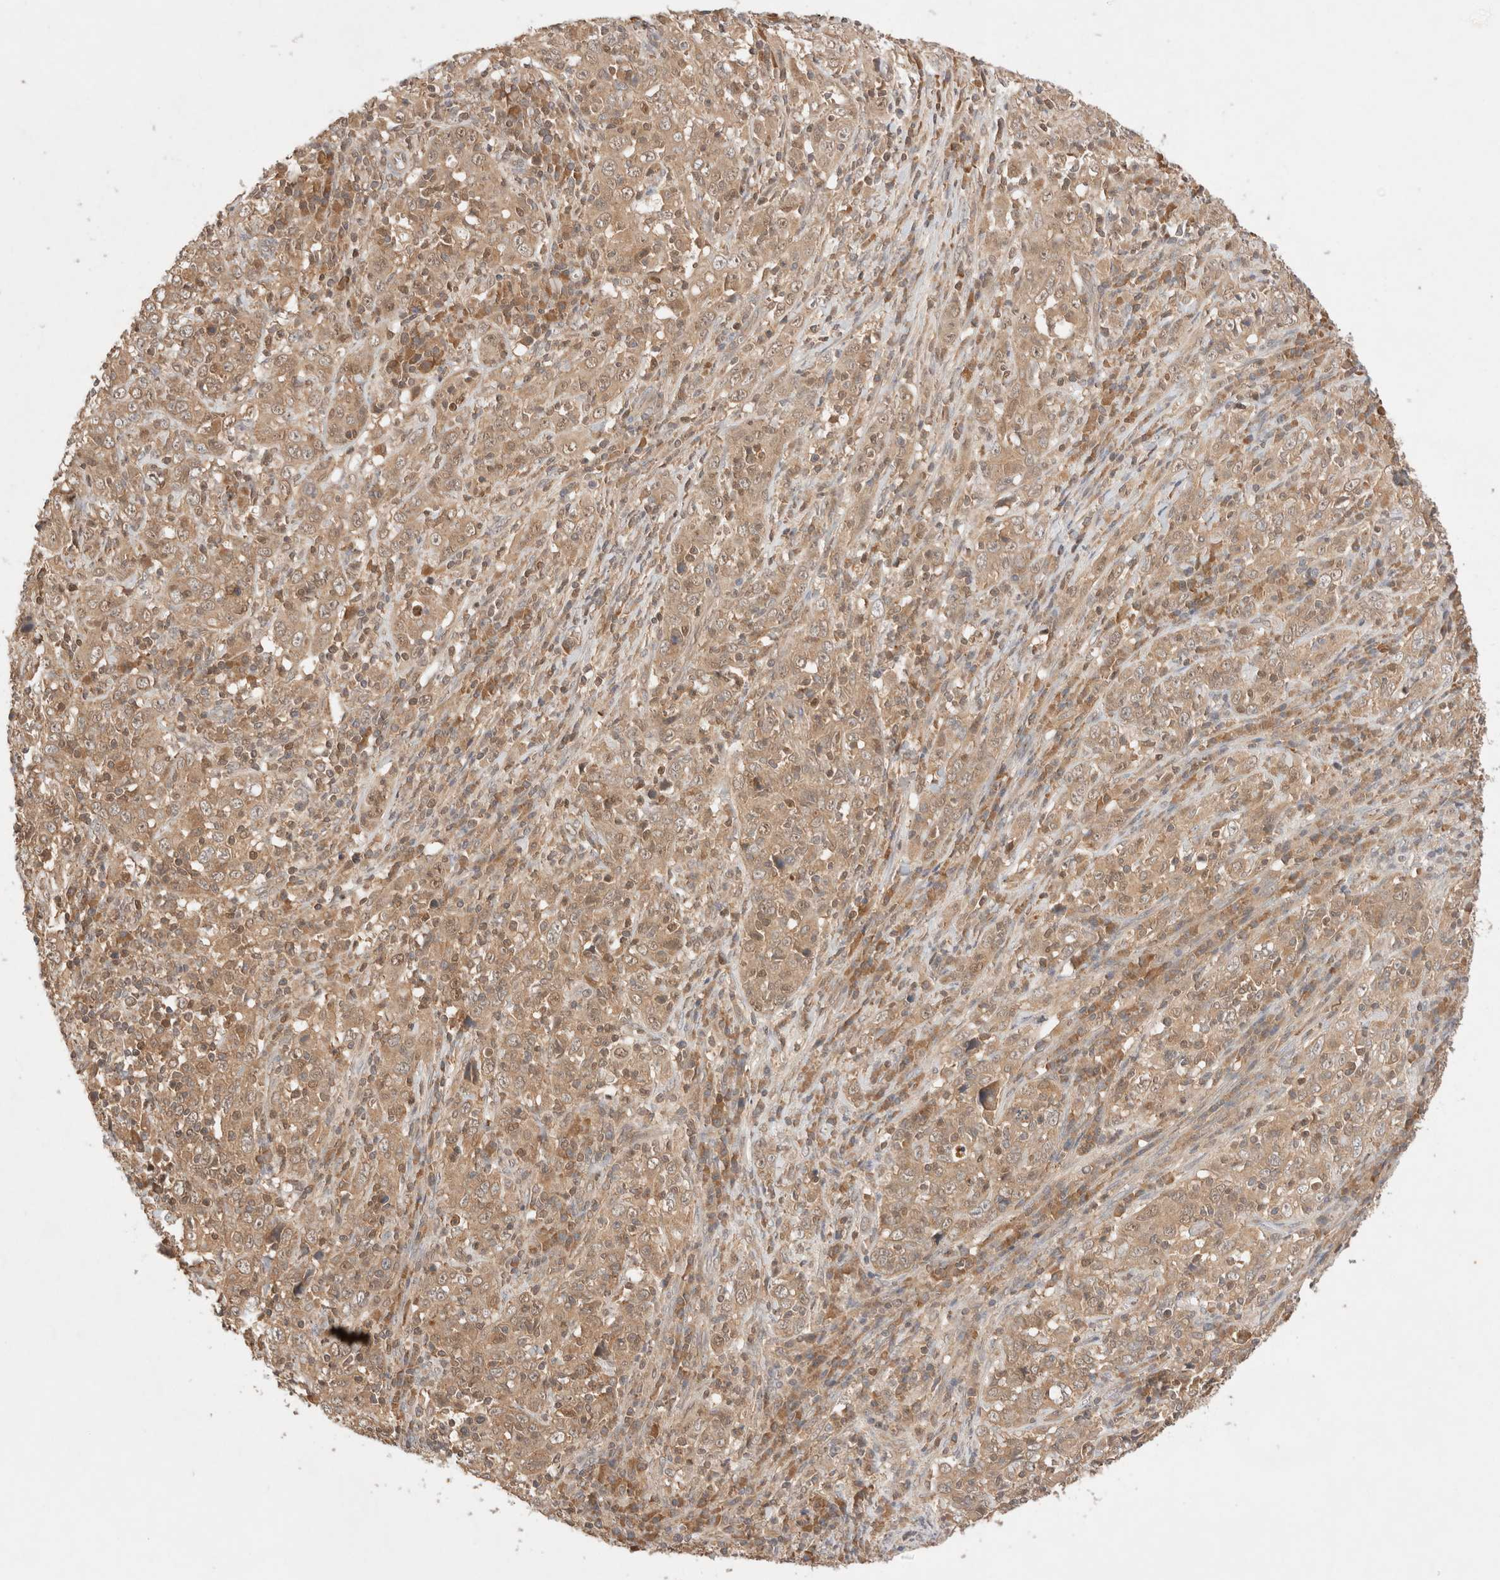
{"staining": {"intensity": "moderate", "quantity": ">75%", "location": "cytoplasmic/membranous"}, "tissue": "cervical cancer", "cell_type": "Tumor cells", "image_type": "cancer", "snomed": [{"axis": "morphology", "description": "Squamous cell carcinoma, NOS"}, {"axis": "topography", "description": "Cervix"}], "caption": "Cervical cancer (squamous cell carcinoma) stained with a protein marker demonstrates moderate staining in tumor cells.", "gene": "CARNMT1", "patient": {"sex": "female", "age": 46}}